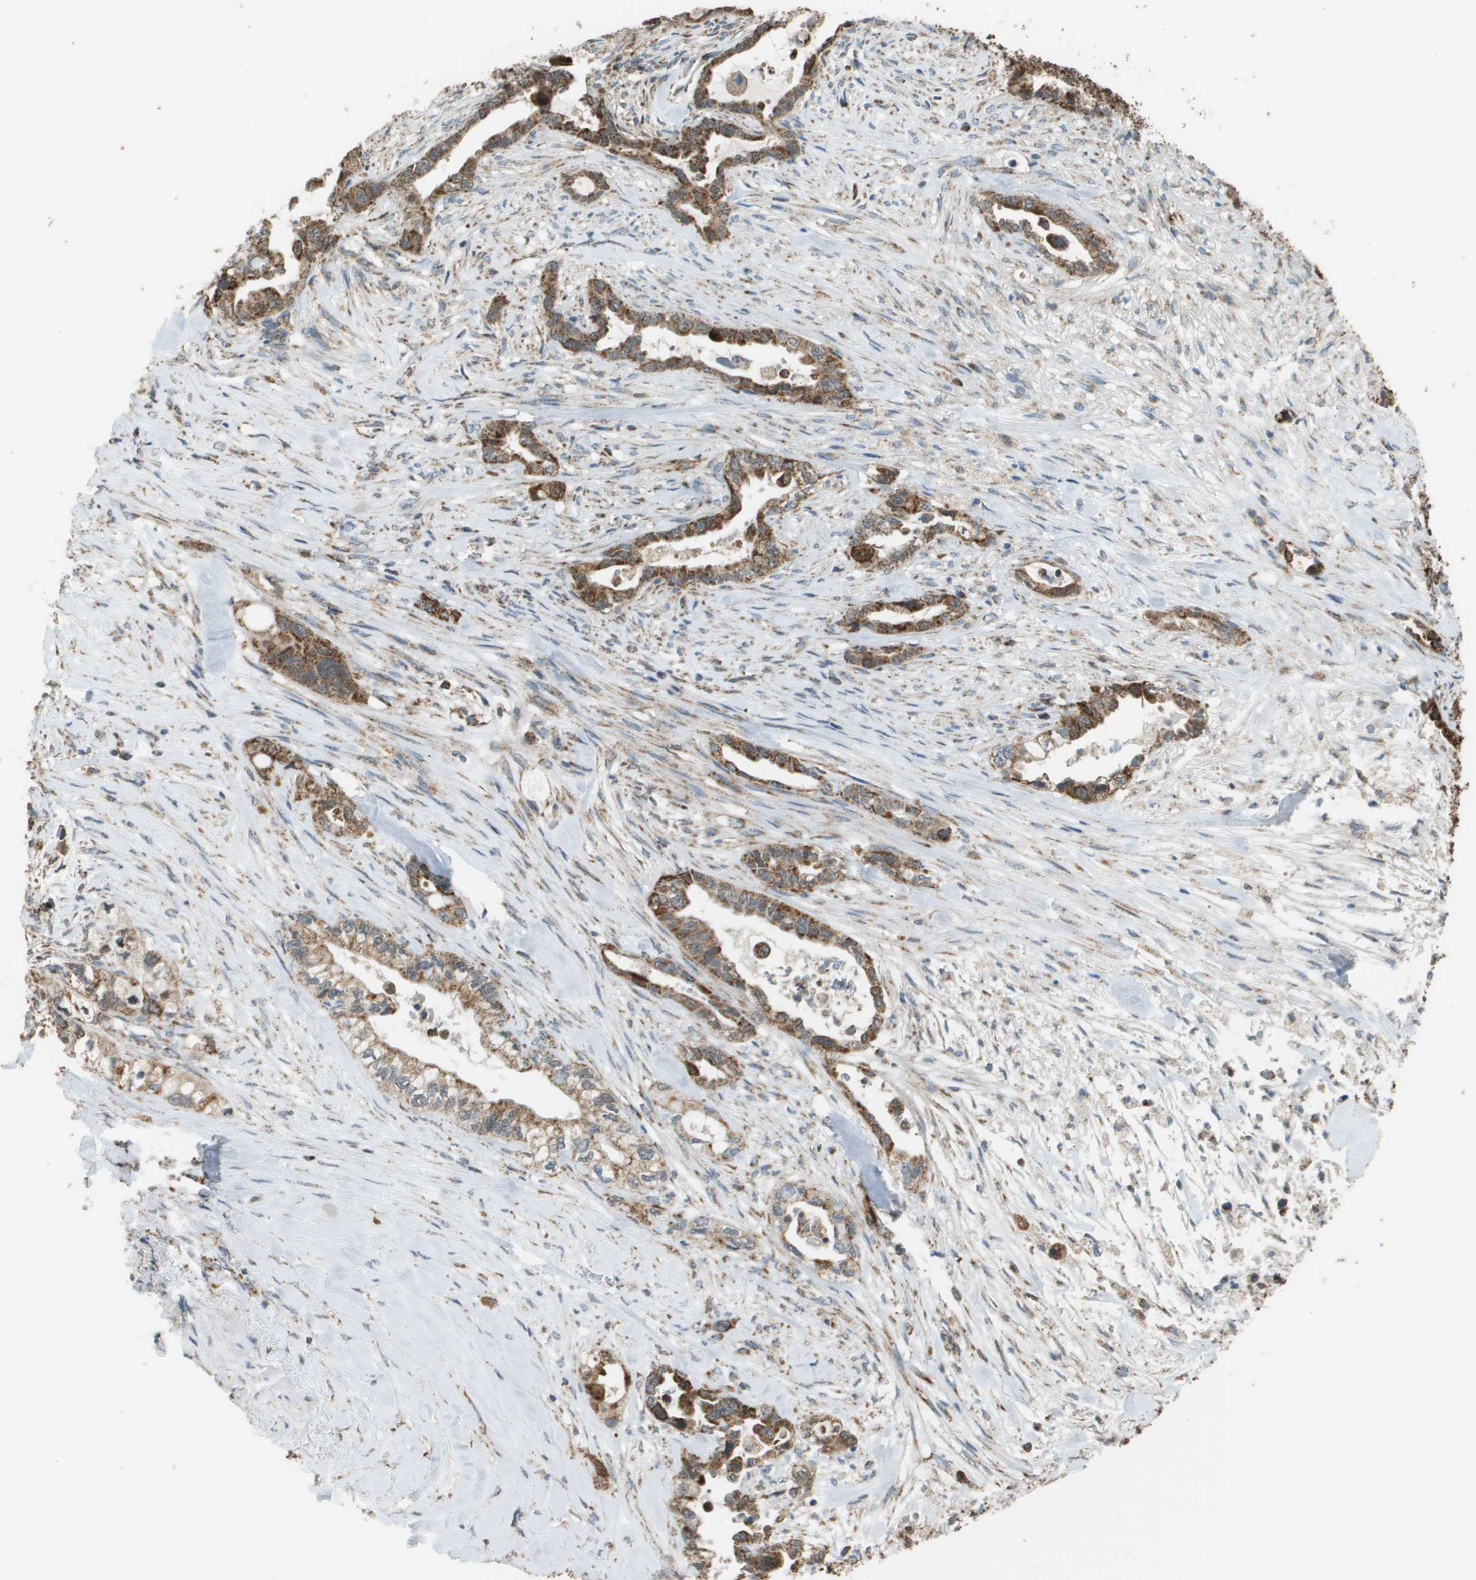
{"staining": {"intensity": "moderate", "quantity": ">75%", "location": "cytoplasmic/membranous"}, "tissue": "pancreatic cancer", "cell_type": "Tumor cells", "image_type": "cancer", "snomed": [{"axis": "morphology", "description": "Adenocarcinoma, NOS"}, {"axis": "topography", "description": "Pancreas"}], "caption": "Protein expression analysis of pancreatic cancer (adenocarcinoma) exhibits moderate cytoplasmic/membranous expression in about >75% of tumor cells.", "gene": "FH", "patient": {"sex": "male", "age": 70}}